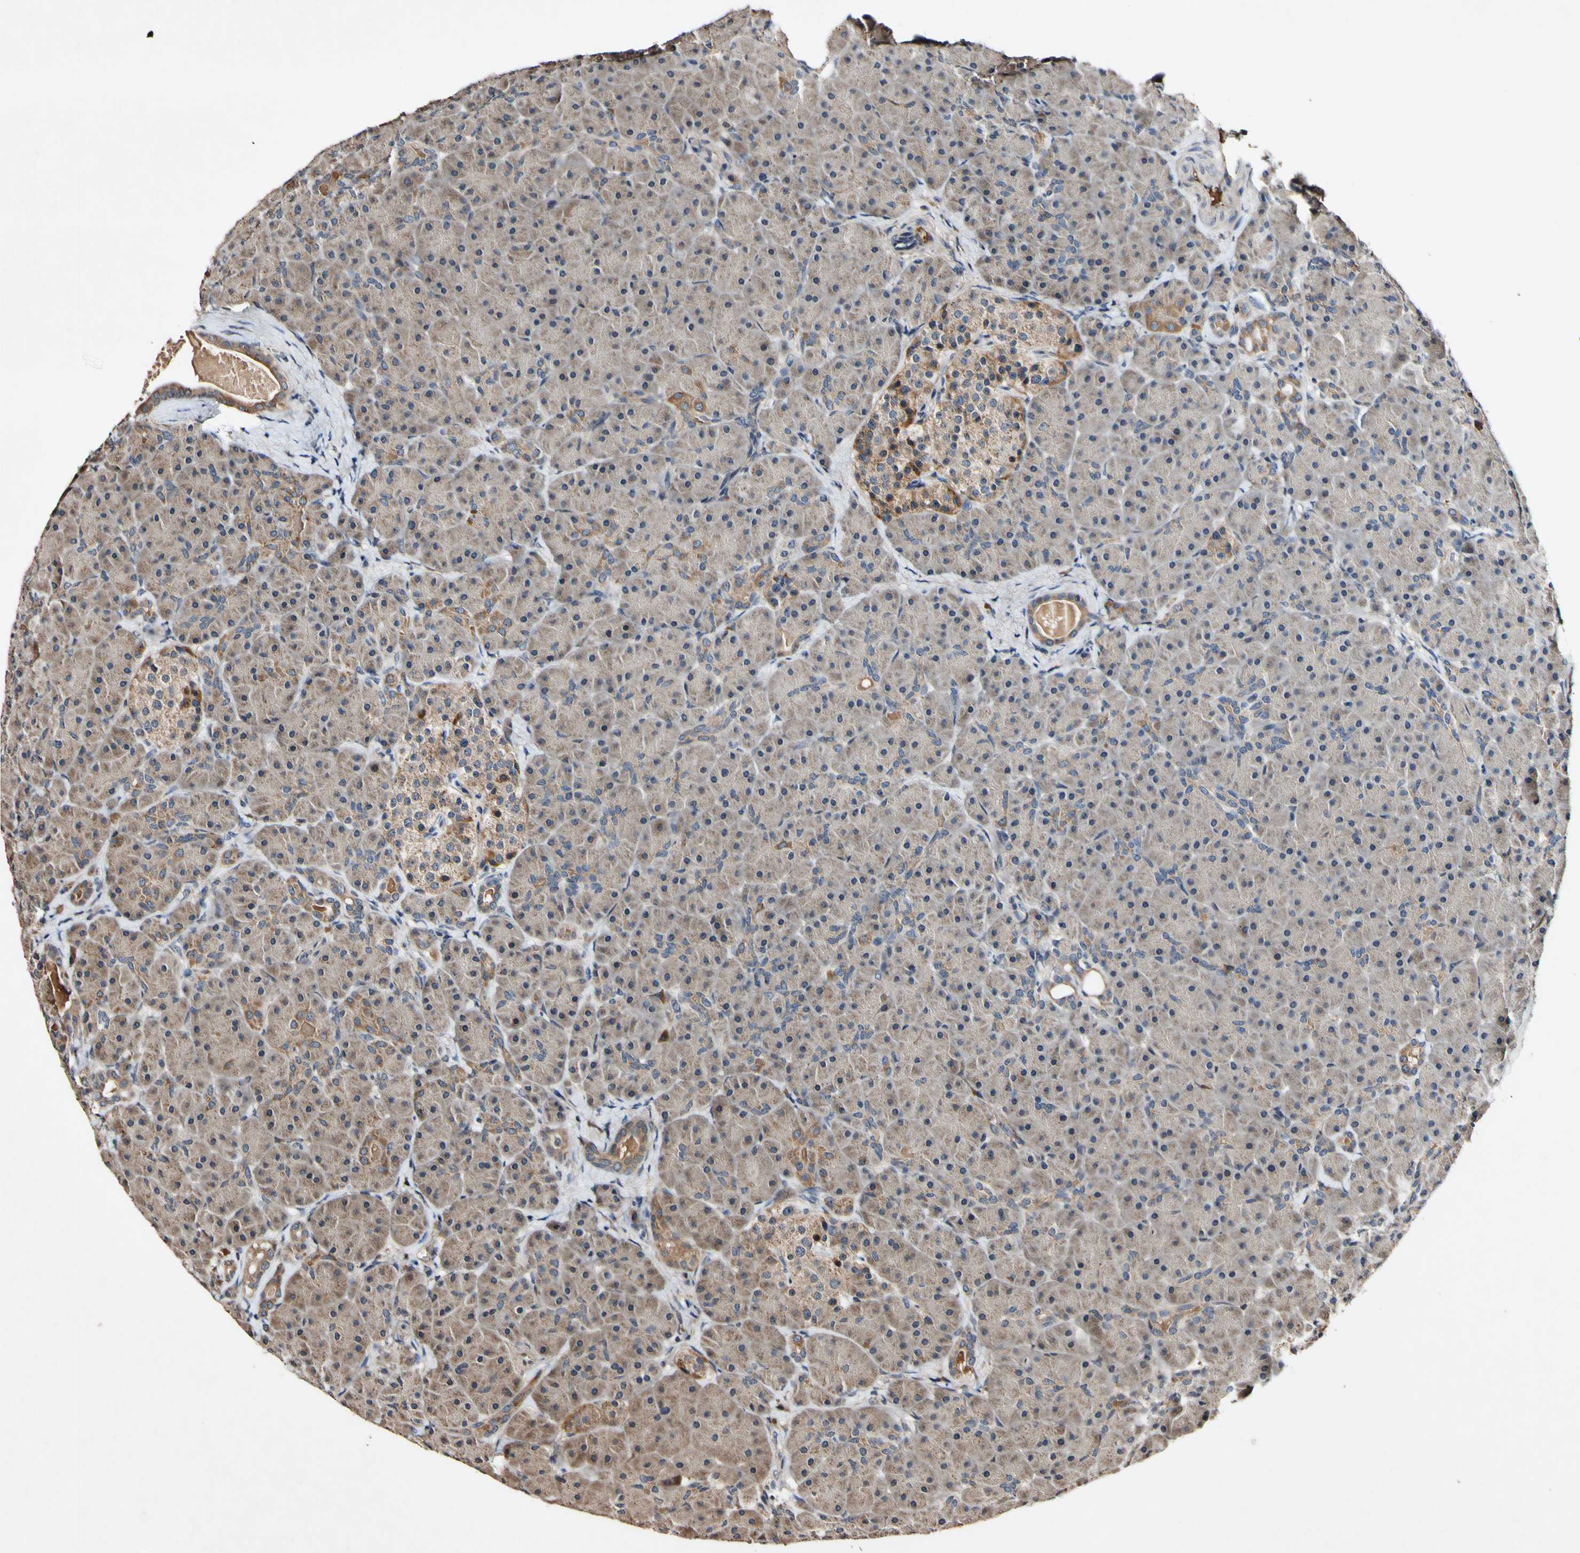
{"staining": {"intensity": "moderate", "quantity": ">75%", "location": "cytoplasmic/membranous"}, "tissue": "pancreas", "cell_type": "Exocrine glandular cells", "image_type": "normal", "snomed": [{"axis": "morphology", "description": "Normal tissue, NOS"}, {"axis": "topography", "description": "Pancreas"}], "caption": "Protein expression analysis of benign pancreas demonstrates moderate cytoplasmic/membranous expression in approximately >75% of exocrine glandular cells. (DAB (3,3'-diaminobenzidine) = brown stain, brightfield microscopy at high magnification).", "gene": "PLAT", "patient": {"sex": "male", "age": 66}}